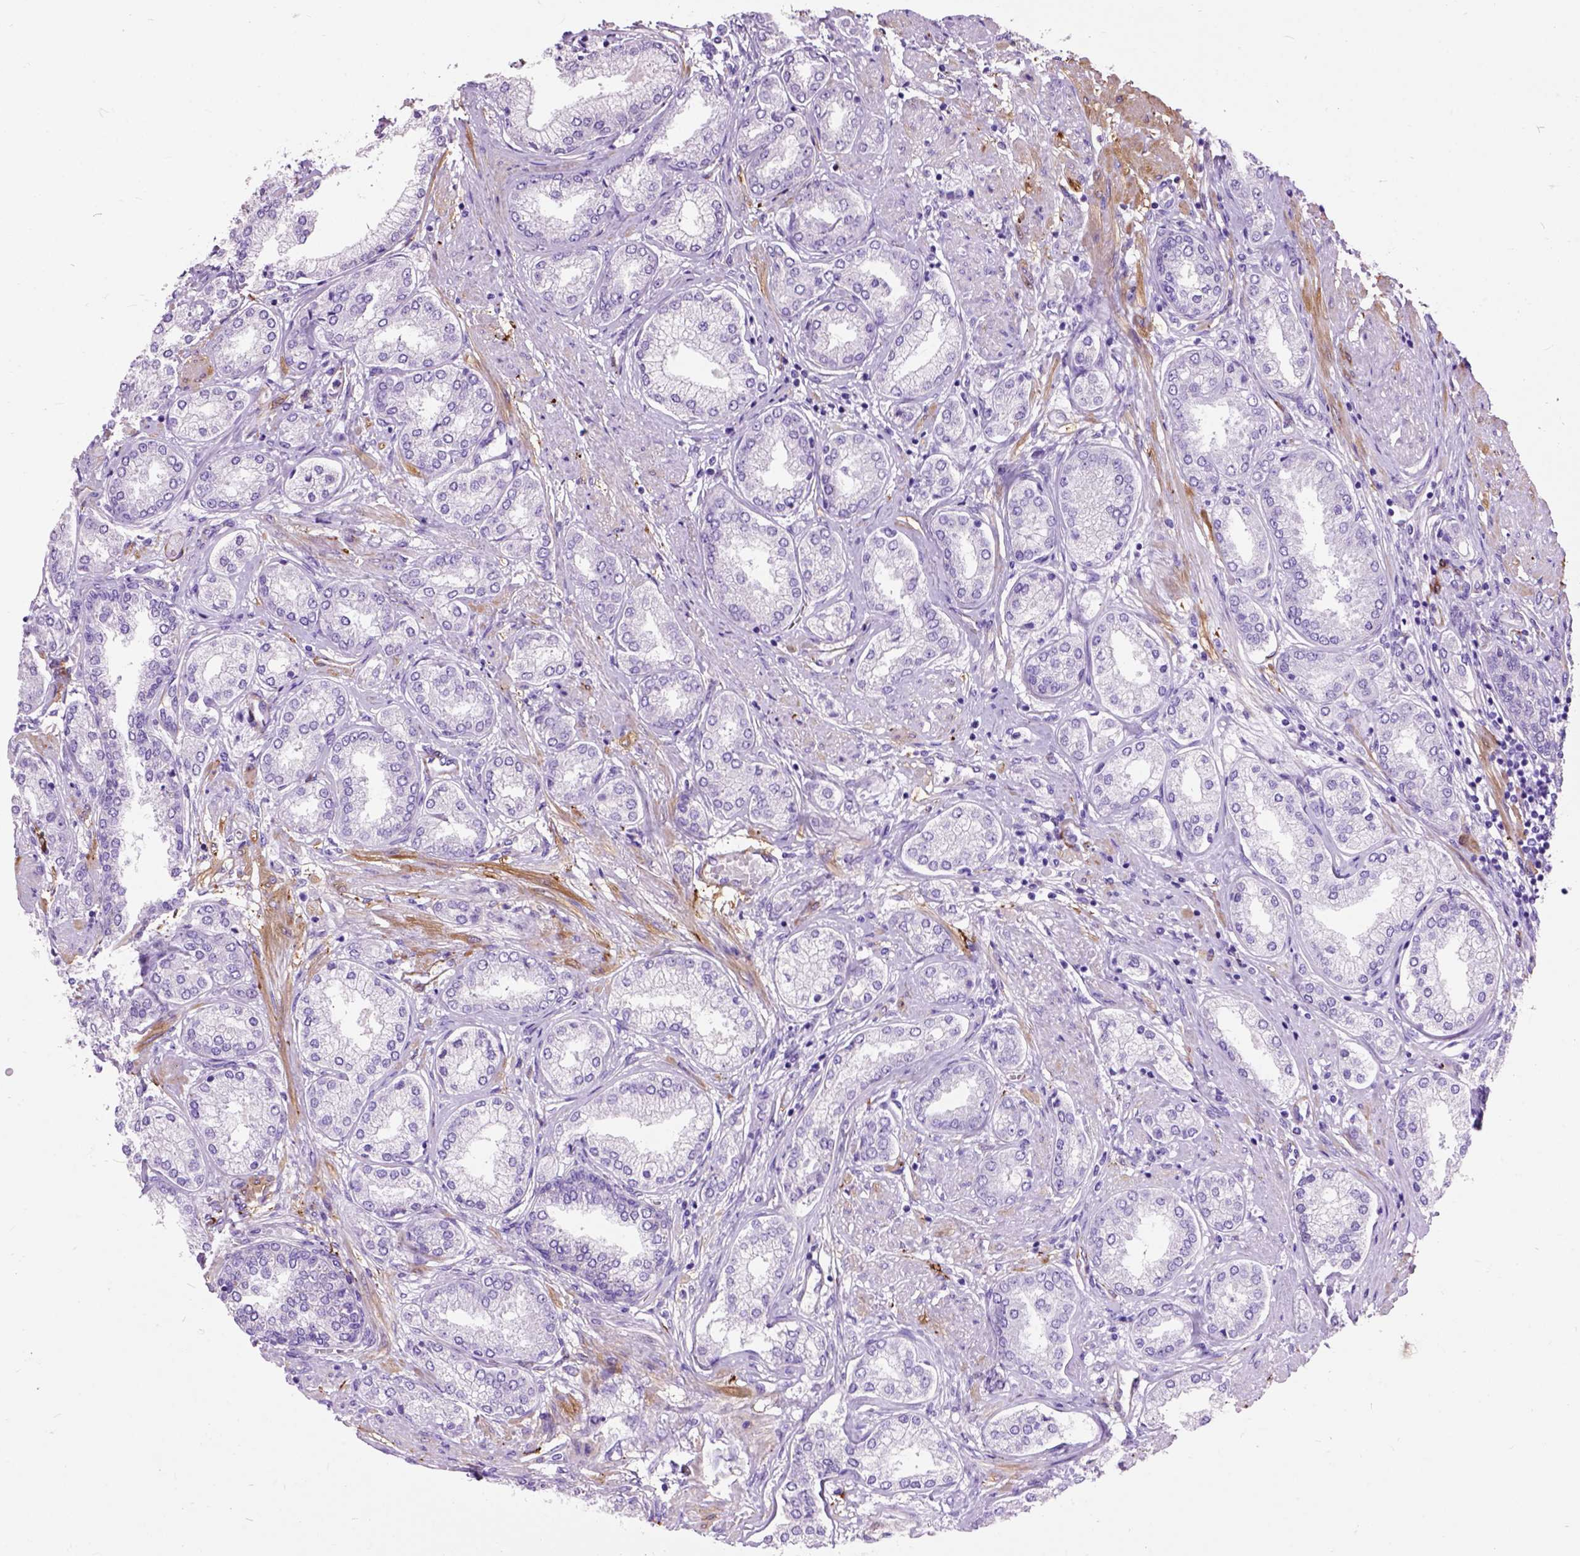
{"staining": {"intensity": "negative", "quantity": "none", "location": "none"}, "tissue": "prostate cancer", "cell_type": "Tumor cells", "image_type": "cancer", "snomed": [{"axis": "morphology", "description": "Adenocarcinoma, NOS"}, {"axis": "topography", "description": "Prostate"}], "caption": "A micrograph of prostate cancer stained for a protein demonstrates no brown staining in tumor cells.", "gene": "MAPT", "patient": {"sex": "male", "age": 63}}